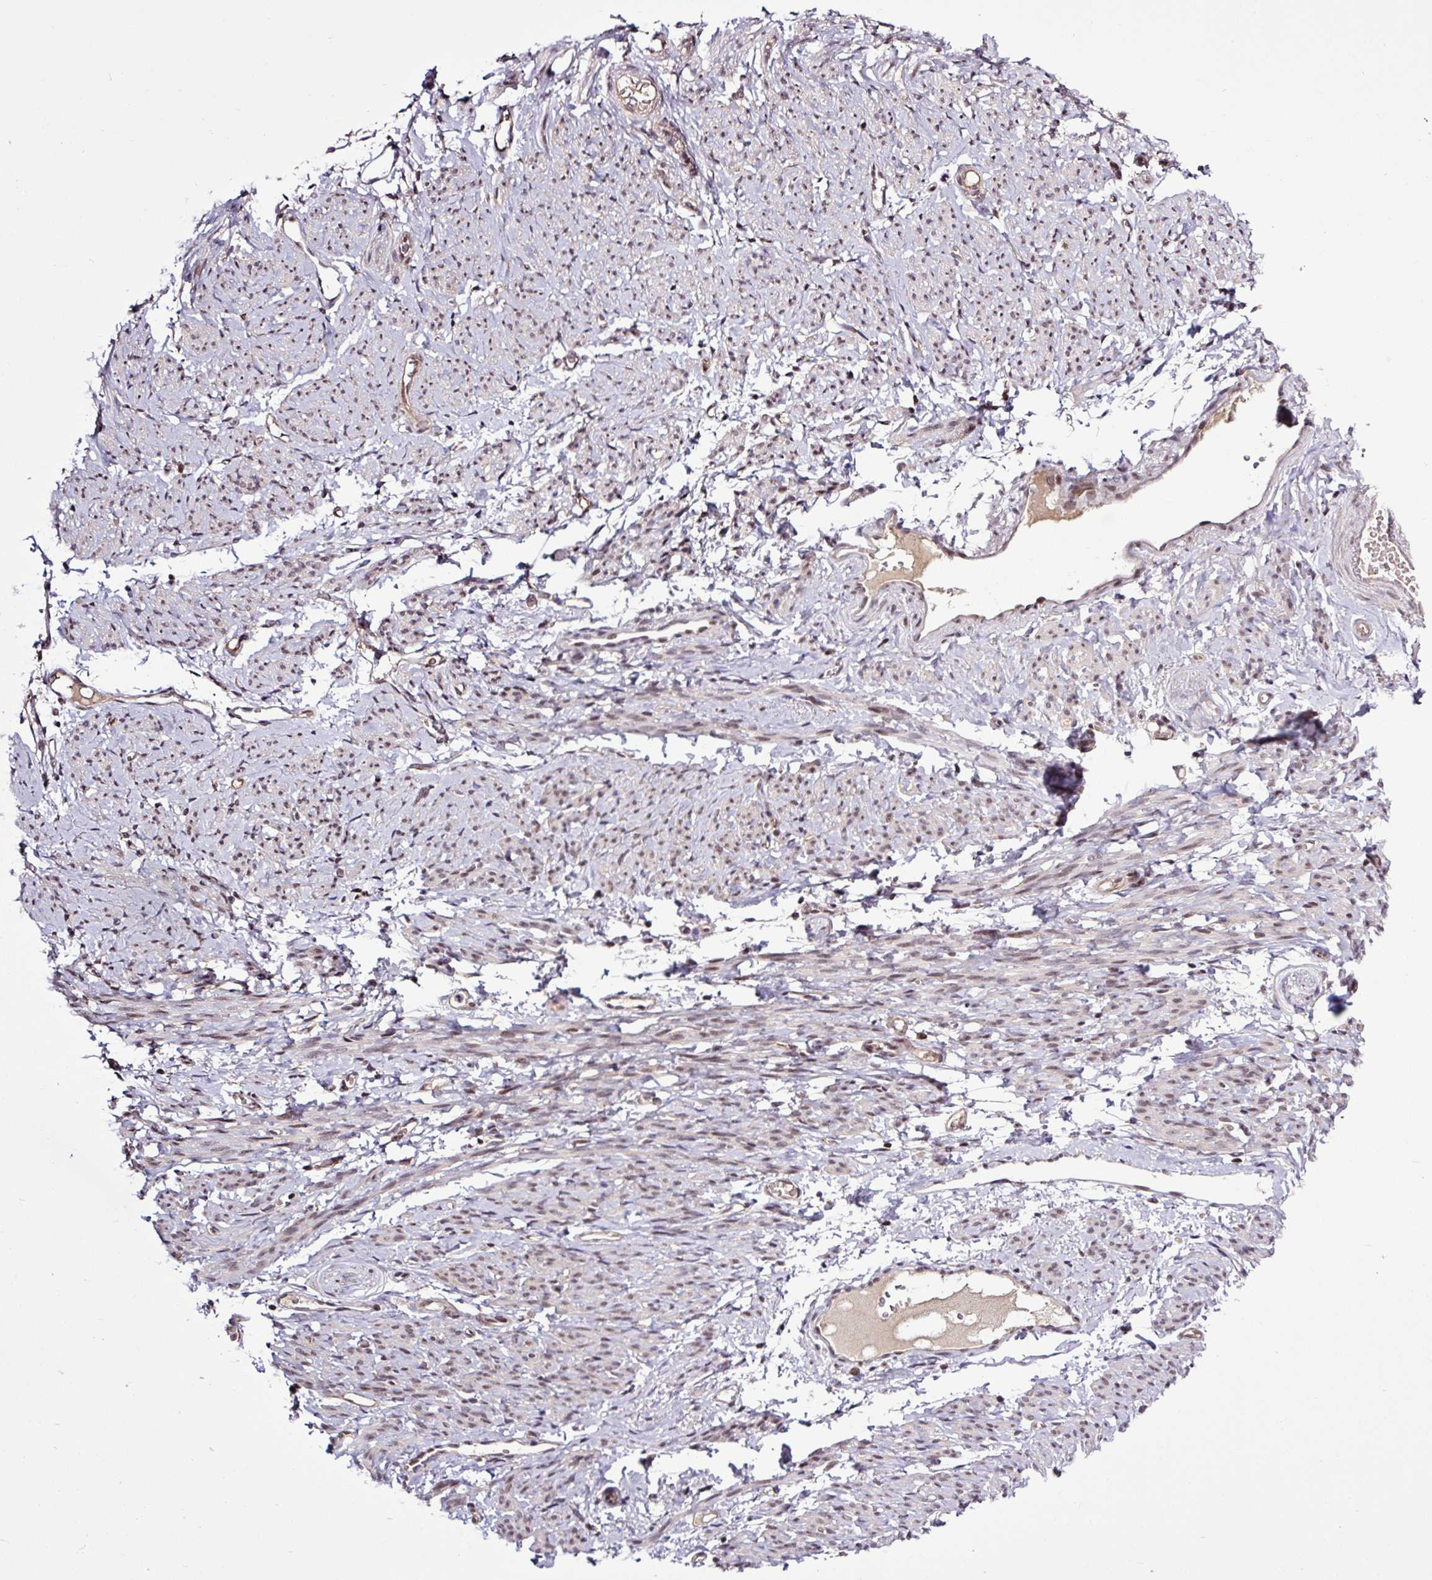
{"staining": {"intensity": "weak", "quantity": ">75%", "location": "nuclear"}, "tissue": "smooth muscle", "cell_type": "Smooth muscle cells", "image_type": "normal", "snomed": [{"axis": "morphology", "description": "Normal tissue, NOS"}, {"axis": "topography", "description": "Smooth muscle"}], "caption": "Immunohistochemistry of unremarkable human smooth muscle reveals low levels of weak nuclear staining in about >75% of smooth muscle cells. (DAB IHC, brown staining for protein, blue staining for nuclei).", "gene": "ITPKC", "patient": {"sex": "female", "age": 65}}